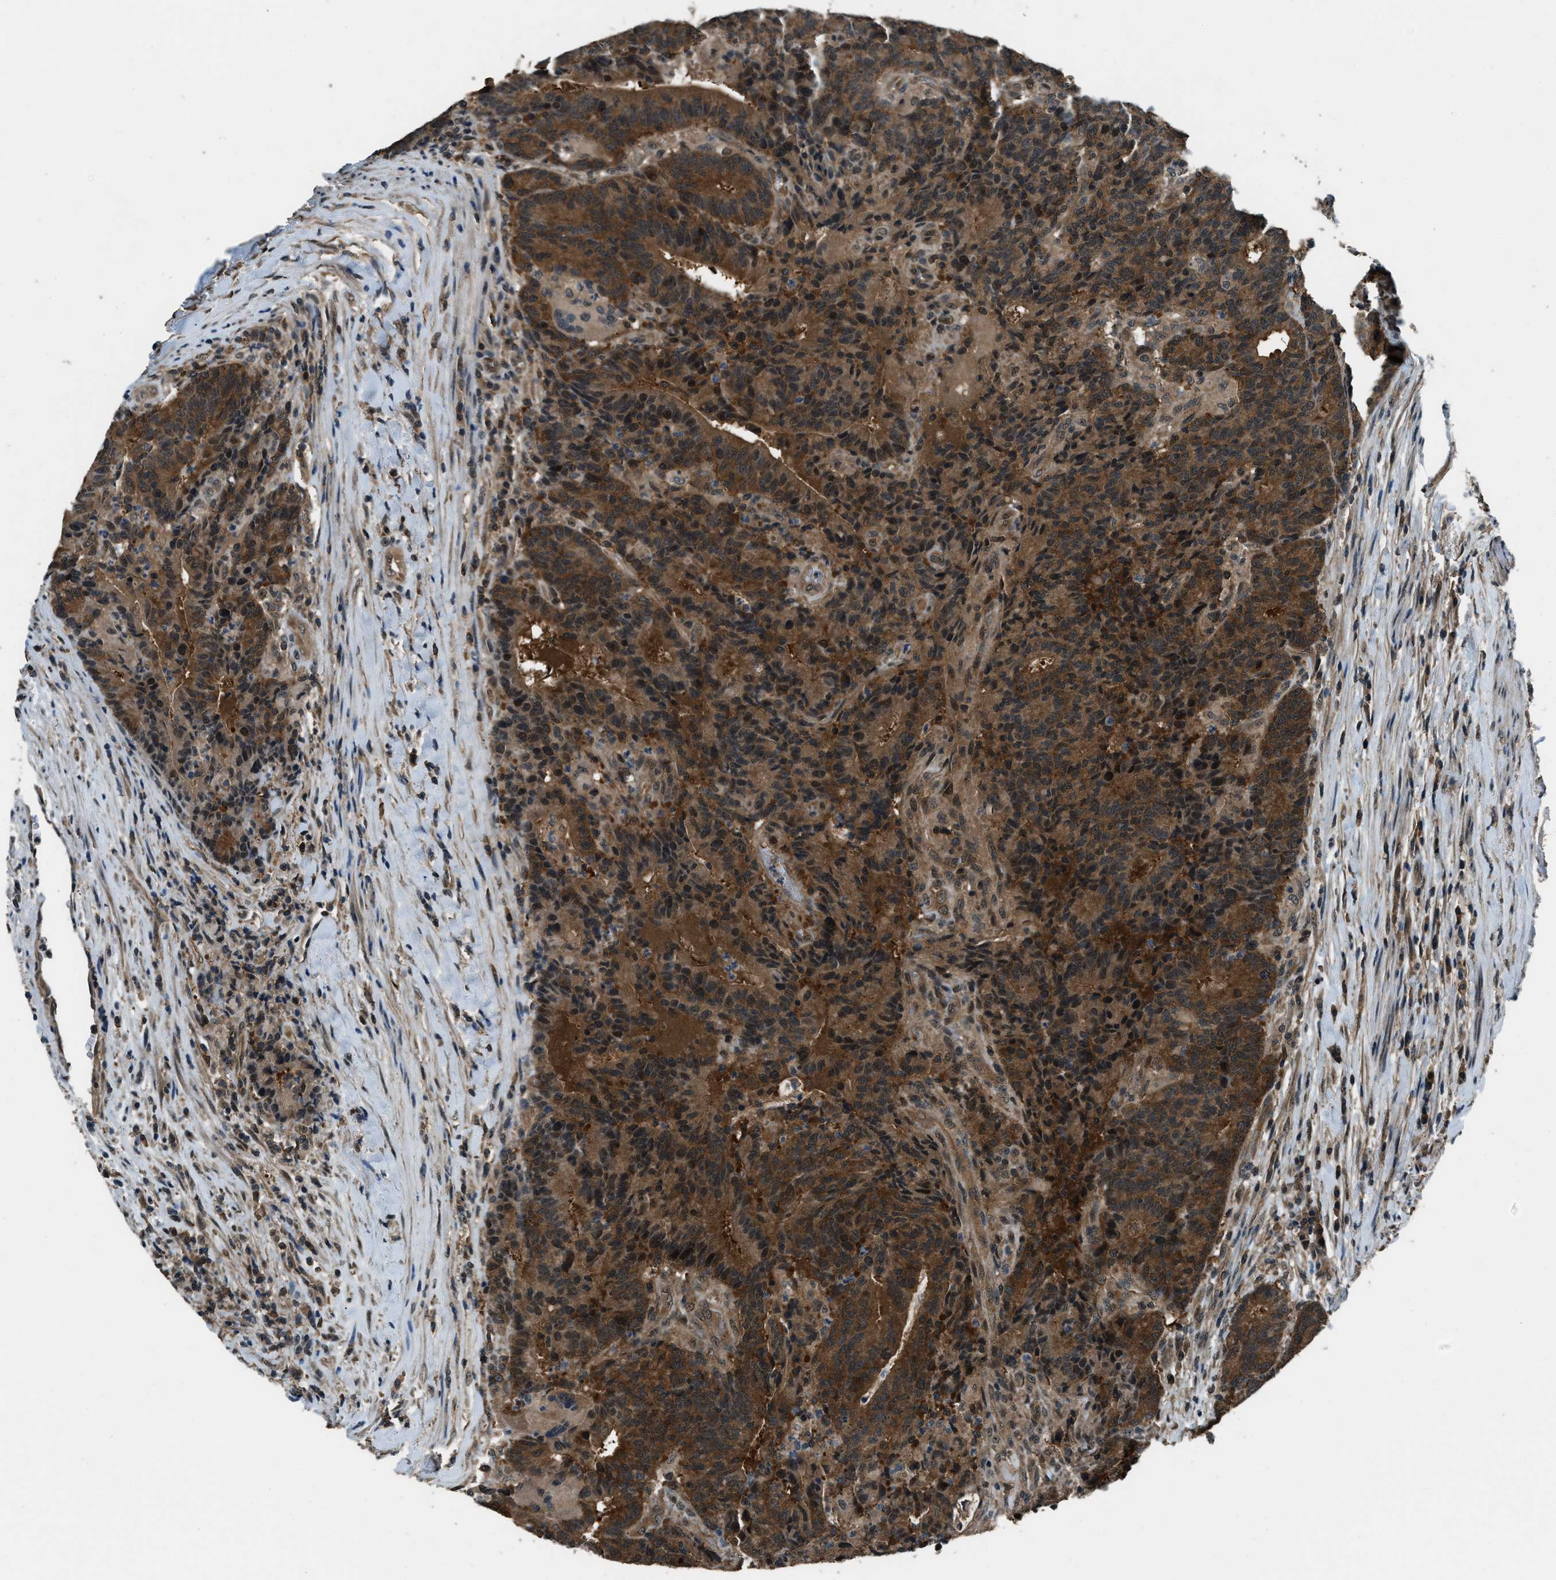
{"staining": {"intensity": "strong", "quantity": ">75%", "location": "cytoplasmic/membranous"}, "tissue": "colorectal cancer", "cell_type": "Tumor cells", "image_type": "cancer", "snomed": [{"axis": "morphology", "description": "Normal tissue, NOS"}, {"axis": "morphology", "description": "Adenocarcinoma, NOS"}, {"axis": "topography", "description": "Colon"}], "caption": "Human colorectal cancer (adenocarcinoma) stained with a brown dye reveals strong cytoplasmic/membranous positive staining in approximately >75% of tumor cells.", "gene": "NUDCD3", "patient": {"sex": "female", "age": 75}}